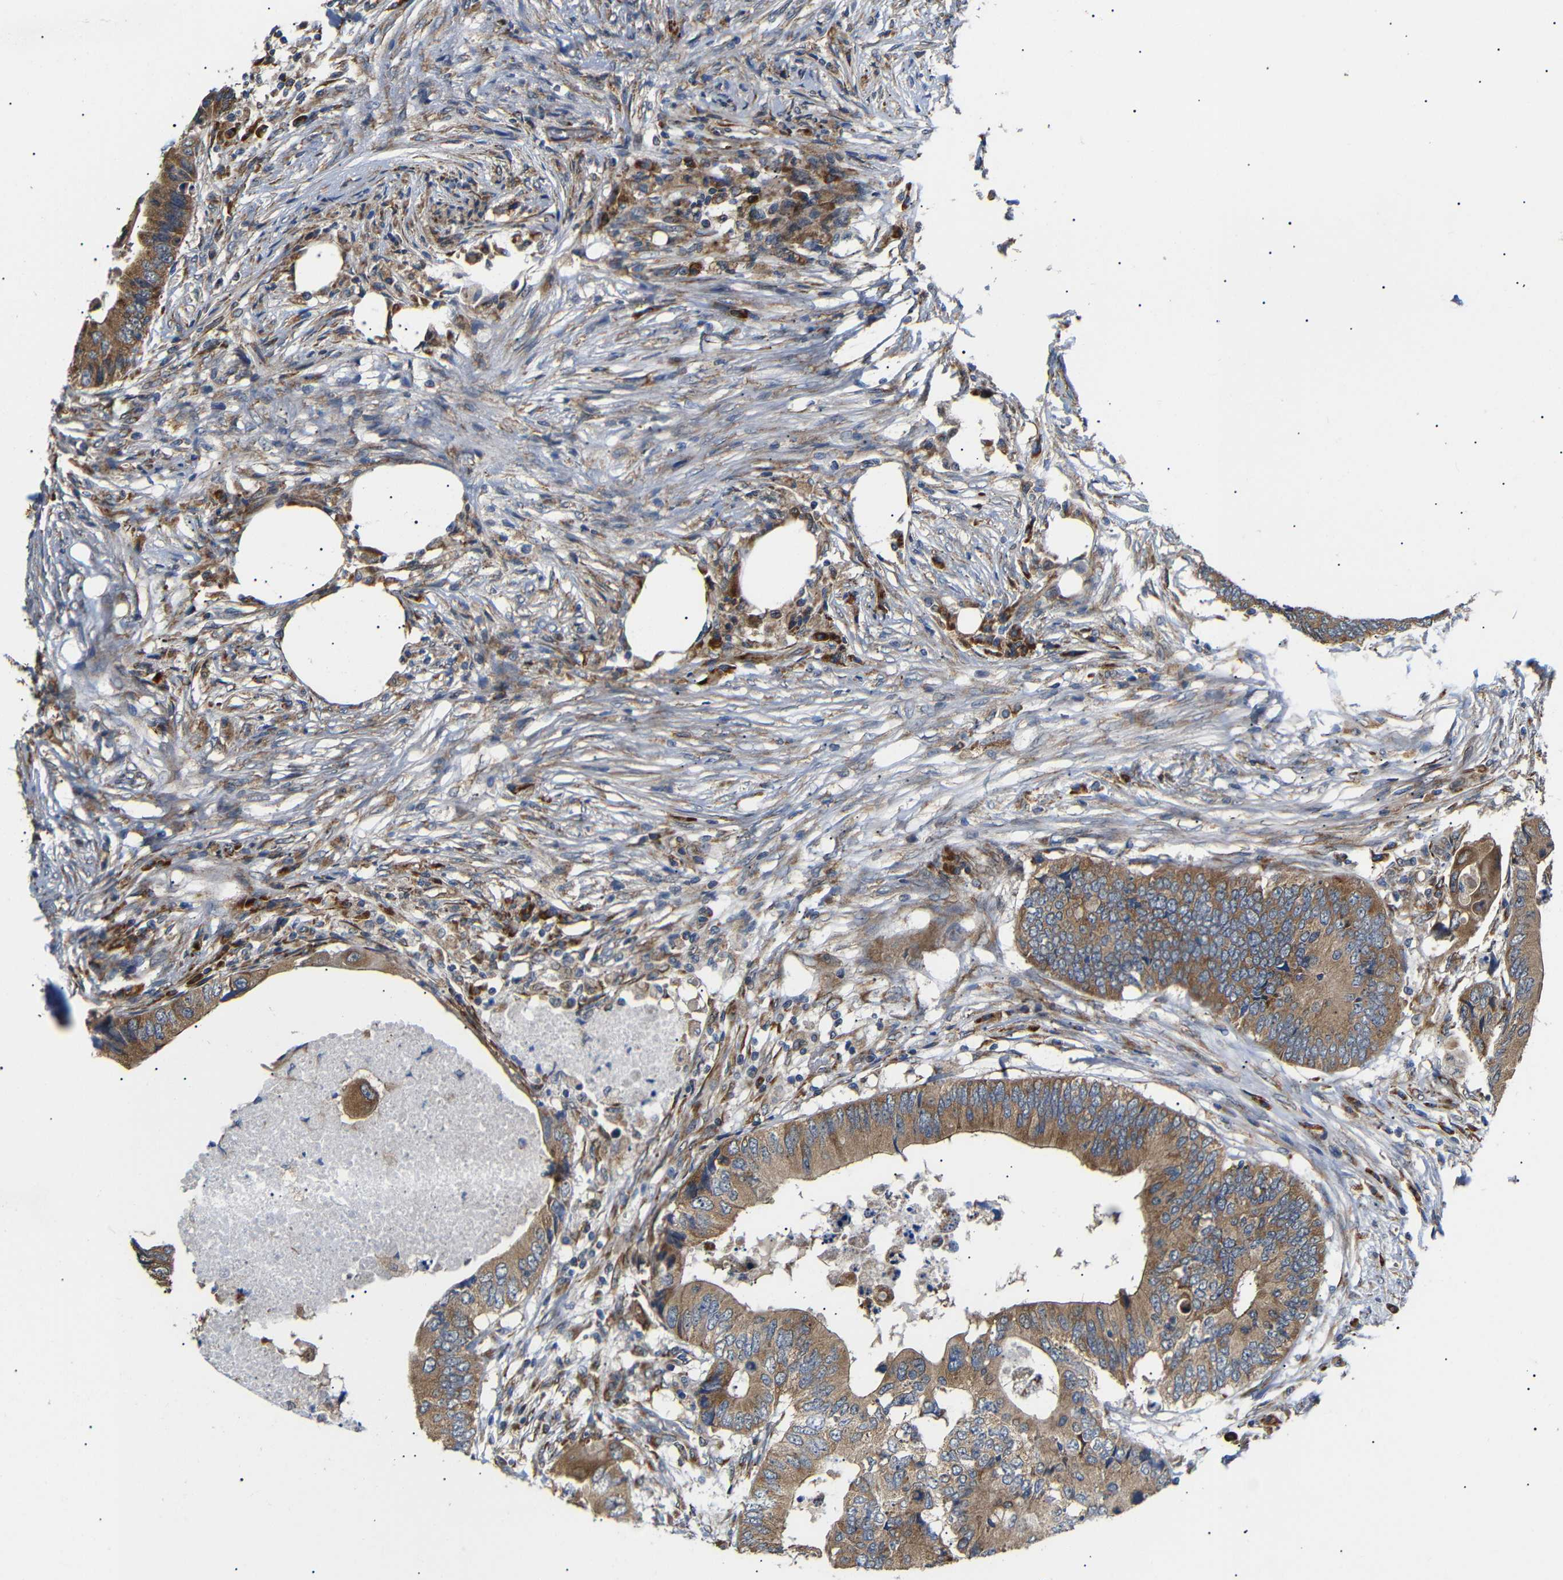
{"staining": {"intensity": "moderate", "quantity": ">75%", "location": "cytoplasmic/membranous"}, "tissue": "colorectal cancer", "cell_type": "Tumor cells", "image_type": "cancer", "snomed": [{"axis": "morphology", "description": "Adenocarcinoma, NOS"}, {"axis": "topography", "description": "Colon"}], "caption": "Immunohistochemistry (DAB) staining of human colorectal cancer demonstrates moderate cytoplasmic/membranous protein positivity in about >75% of tumor cells. The staining was performed using DAB (3,3'-diaminobenzidine) to visualize the protein expression in brown, while the nuclei were stained in blue with hematoxylin (Magnification: 20x).", "gene": "KANK4", "patient": {"sex": "male", "age": 71}}